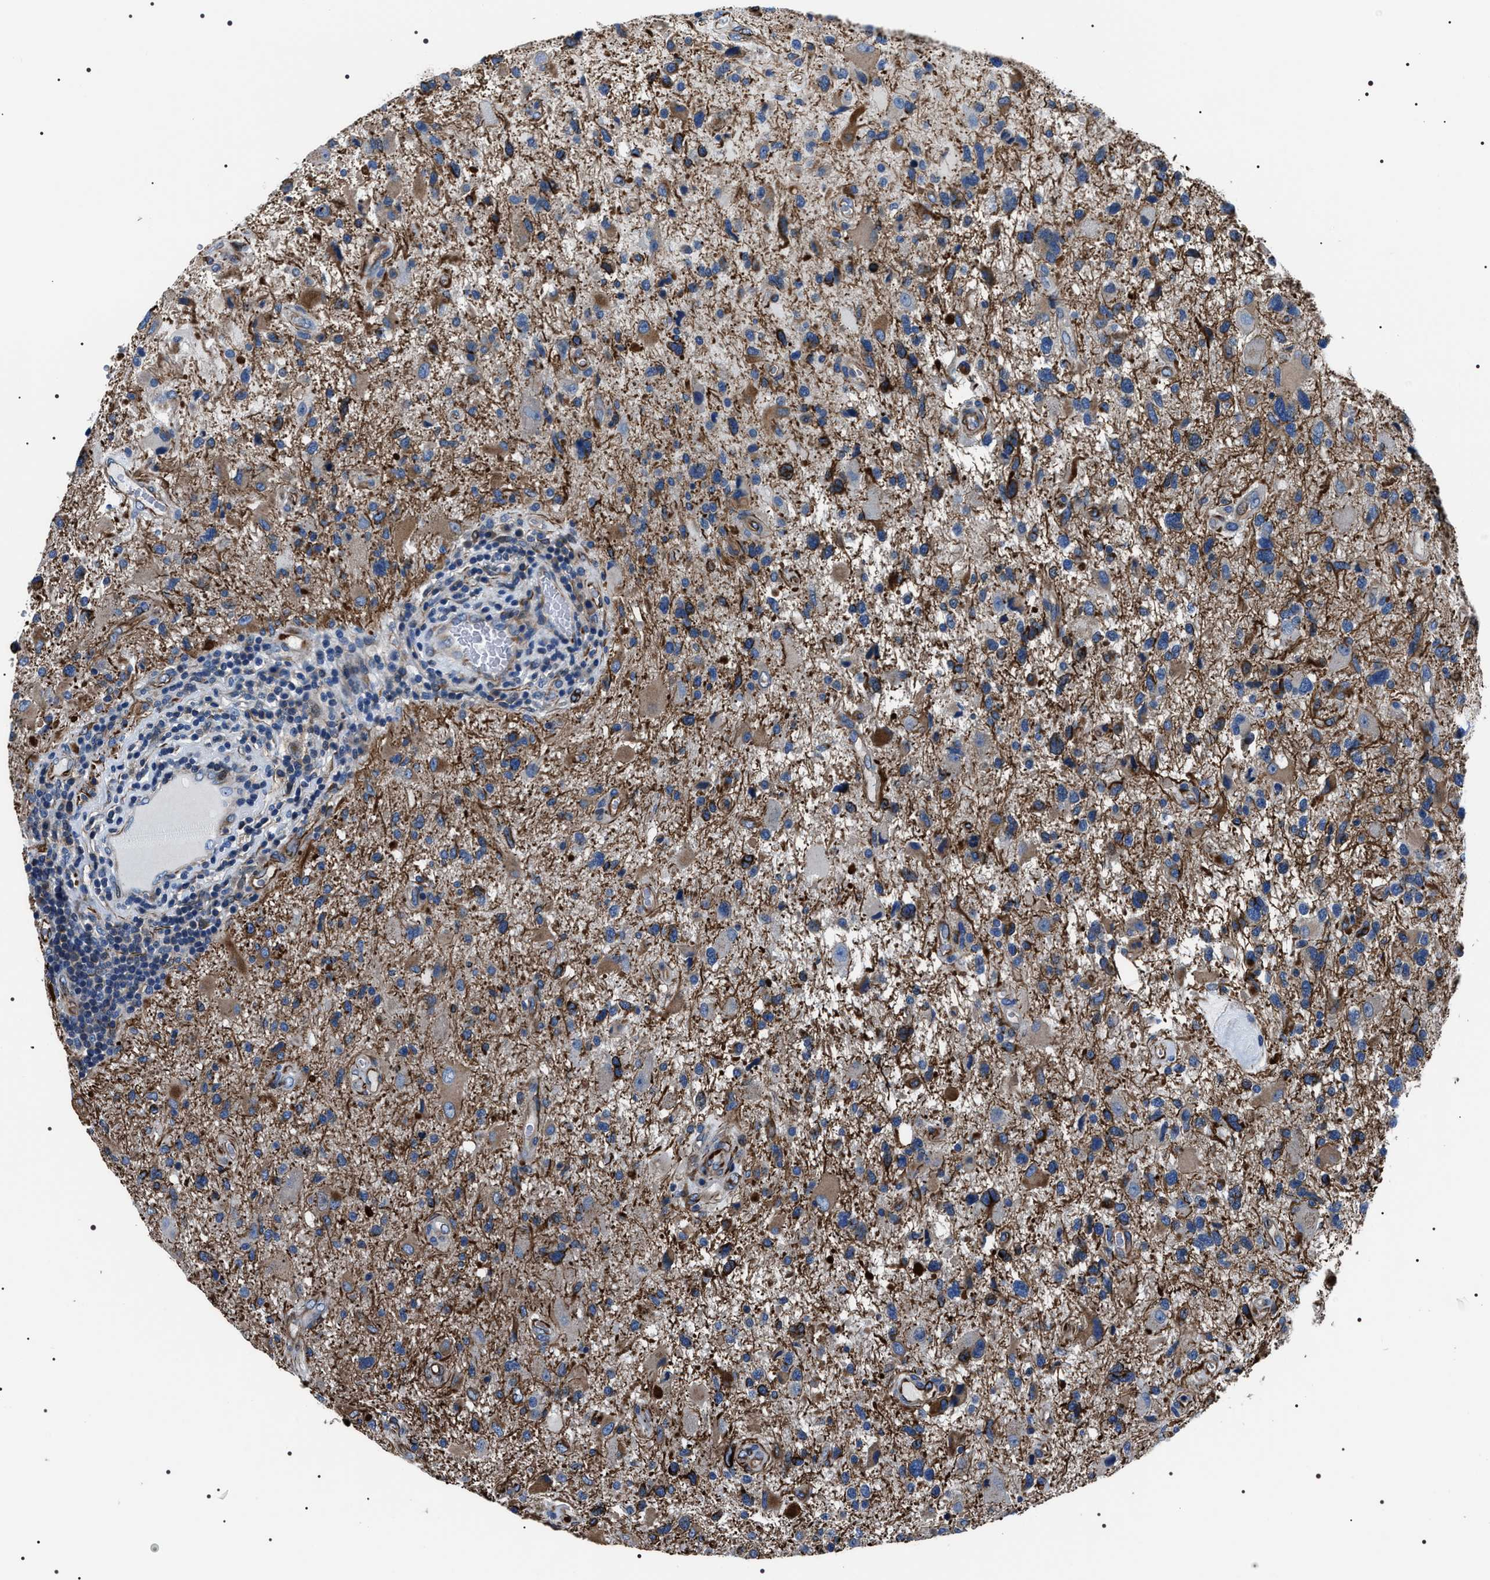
{"staining": {"intensity": "moderate", "quantity": "25%-75%", "location": "cytoplasmic/membranous"}, "tissue": "glioma", "cell_type": "Tumor cells", "image_type": "cancer", "snomed": [{"axis": "morphology", "description": "Glioma, malignant, High grade"}, {"axis": "topography", "description": "Brain"}], "caption": "Moderate cytoplasmic/membranous protein staining is seen in approximately 25%-75% of tumor cells in high-grade glioma (malignant).", "gene": "BAG2", "patient": {"sex": "male", "age": 33}}